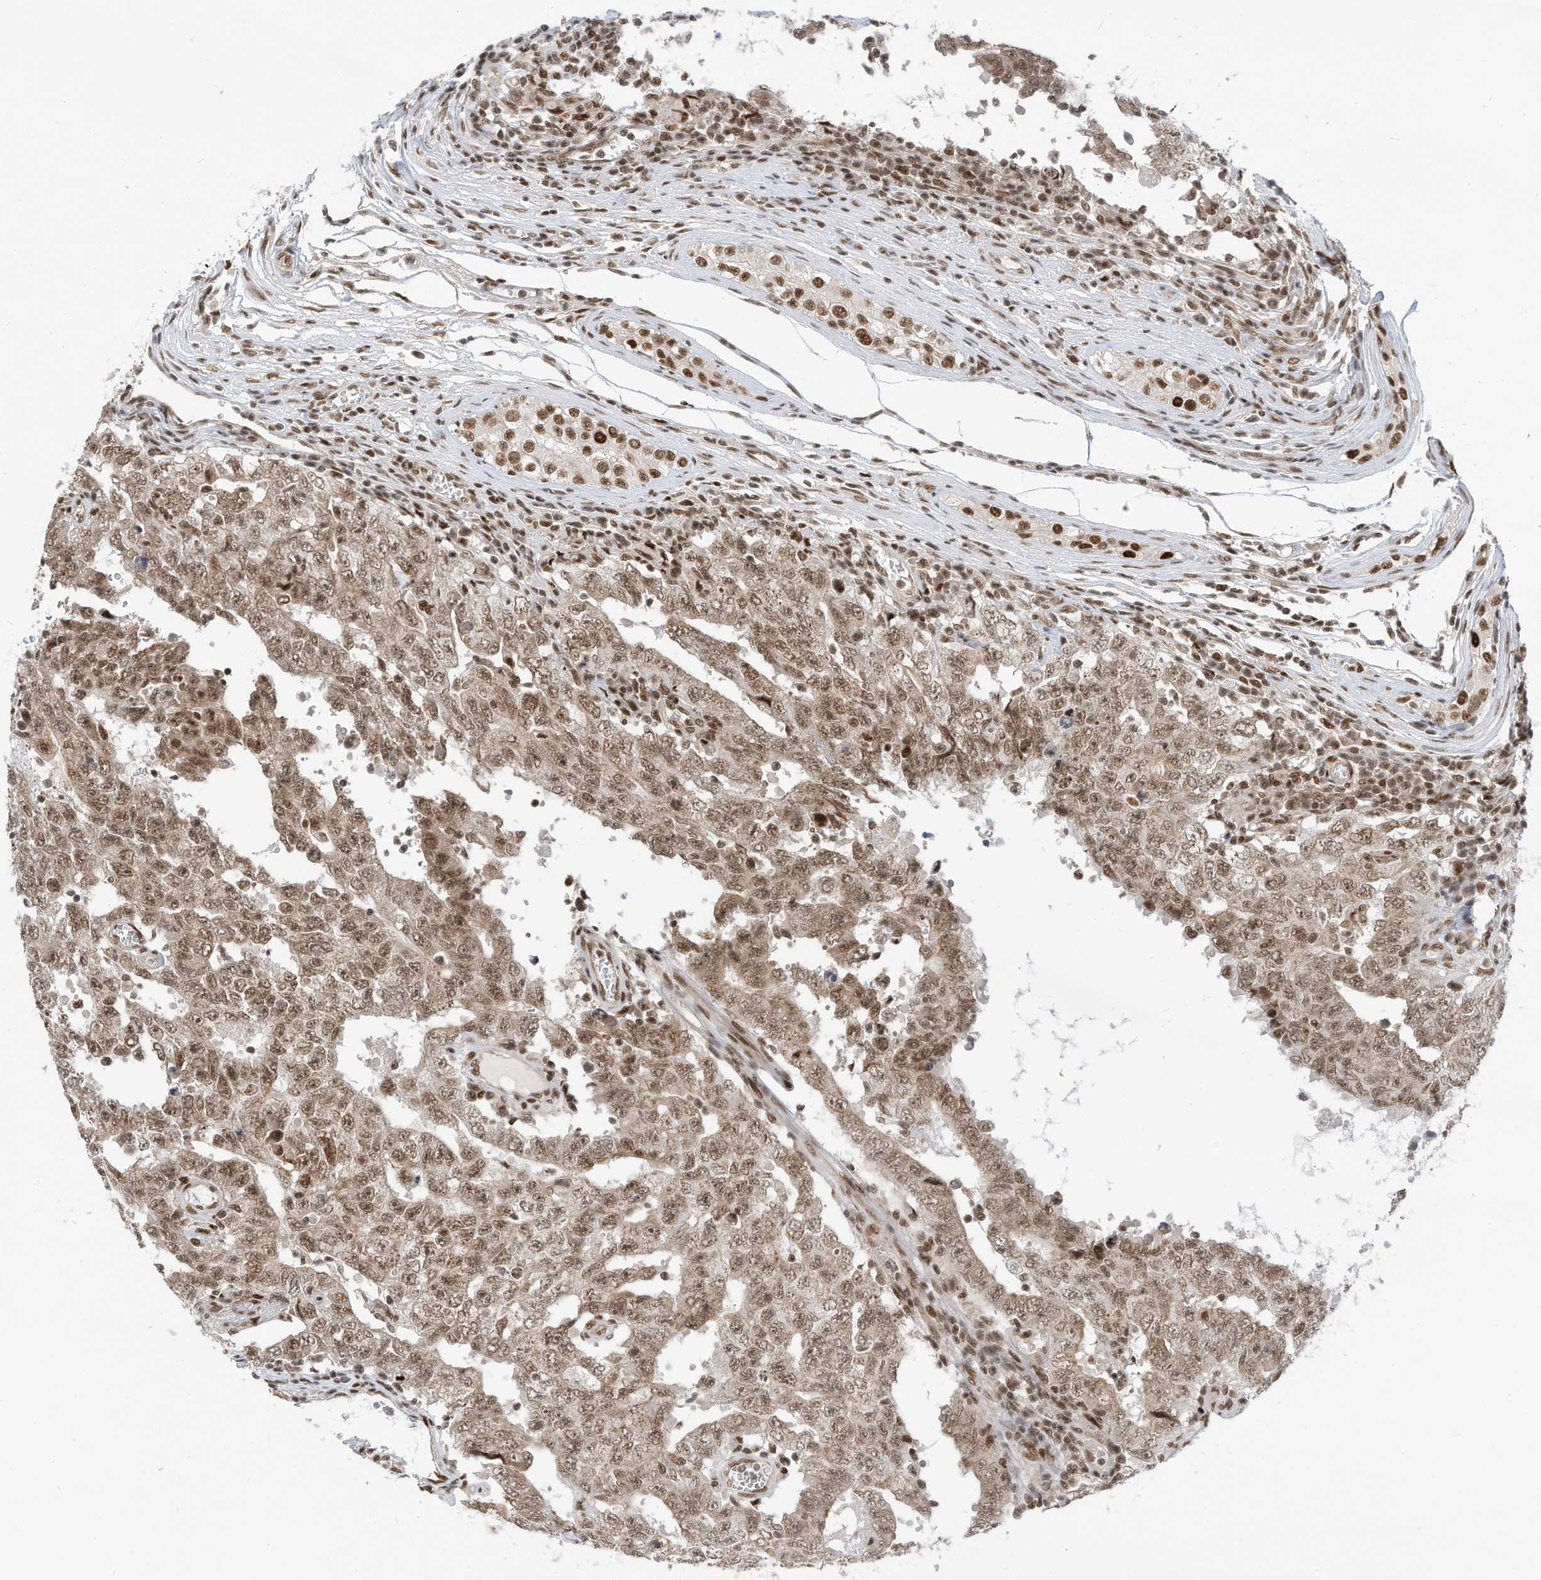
{"staining": {"intensity": "moderate", "quantity": ">75%", "location": "cytoplasmic/membranous,nuclear"}, "tissue": "testis cancer", "cell_type": "Tumor cells", "image_type": "cancer", "snomed": [{"axis": "morphology", "description": "Carcinoma, Embryonal, NOS"}, {"axis": "topography", "description": "Testis"}], "caption": "This is an image of IHC staining of testis cancer, which shows moderate positivity in the cytoplasmic/membranous and nuclear of tumor cells.", "gene": "AURKAIP1", "patient": {"sex": "male", "age": 26}}